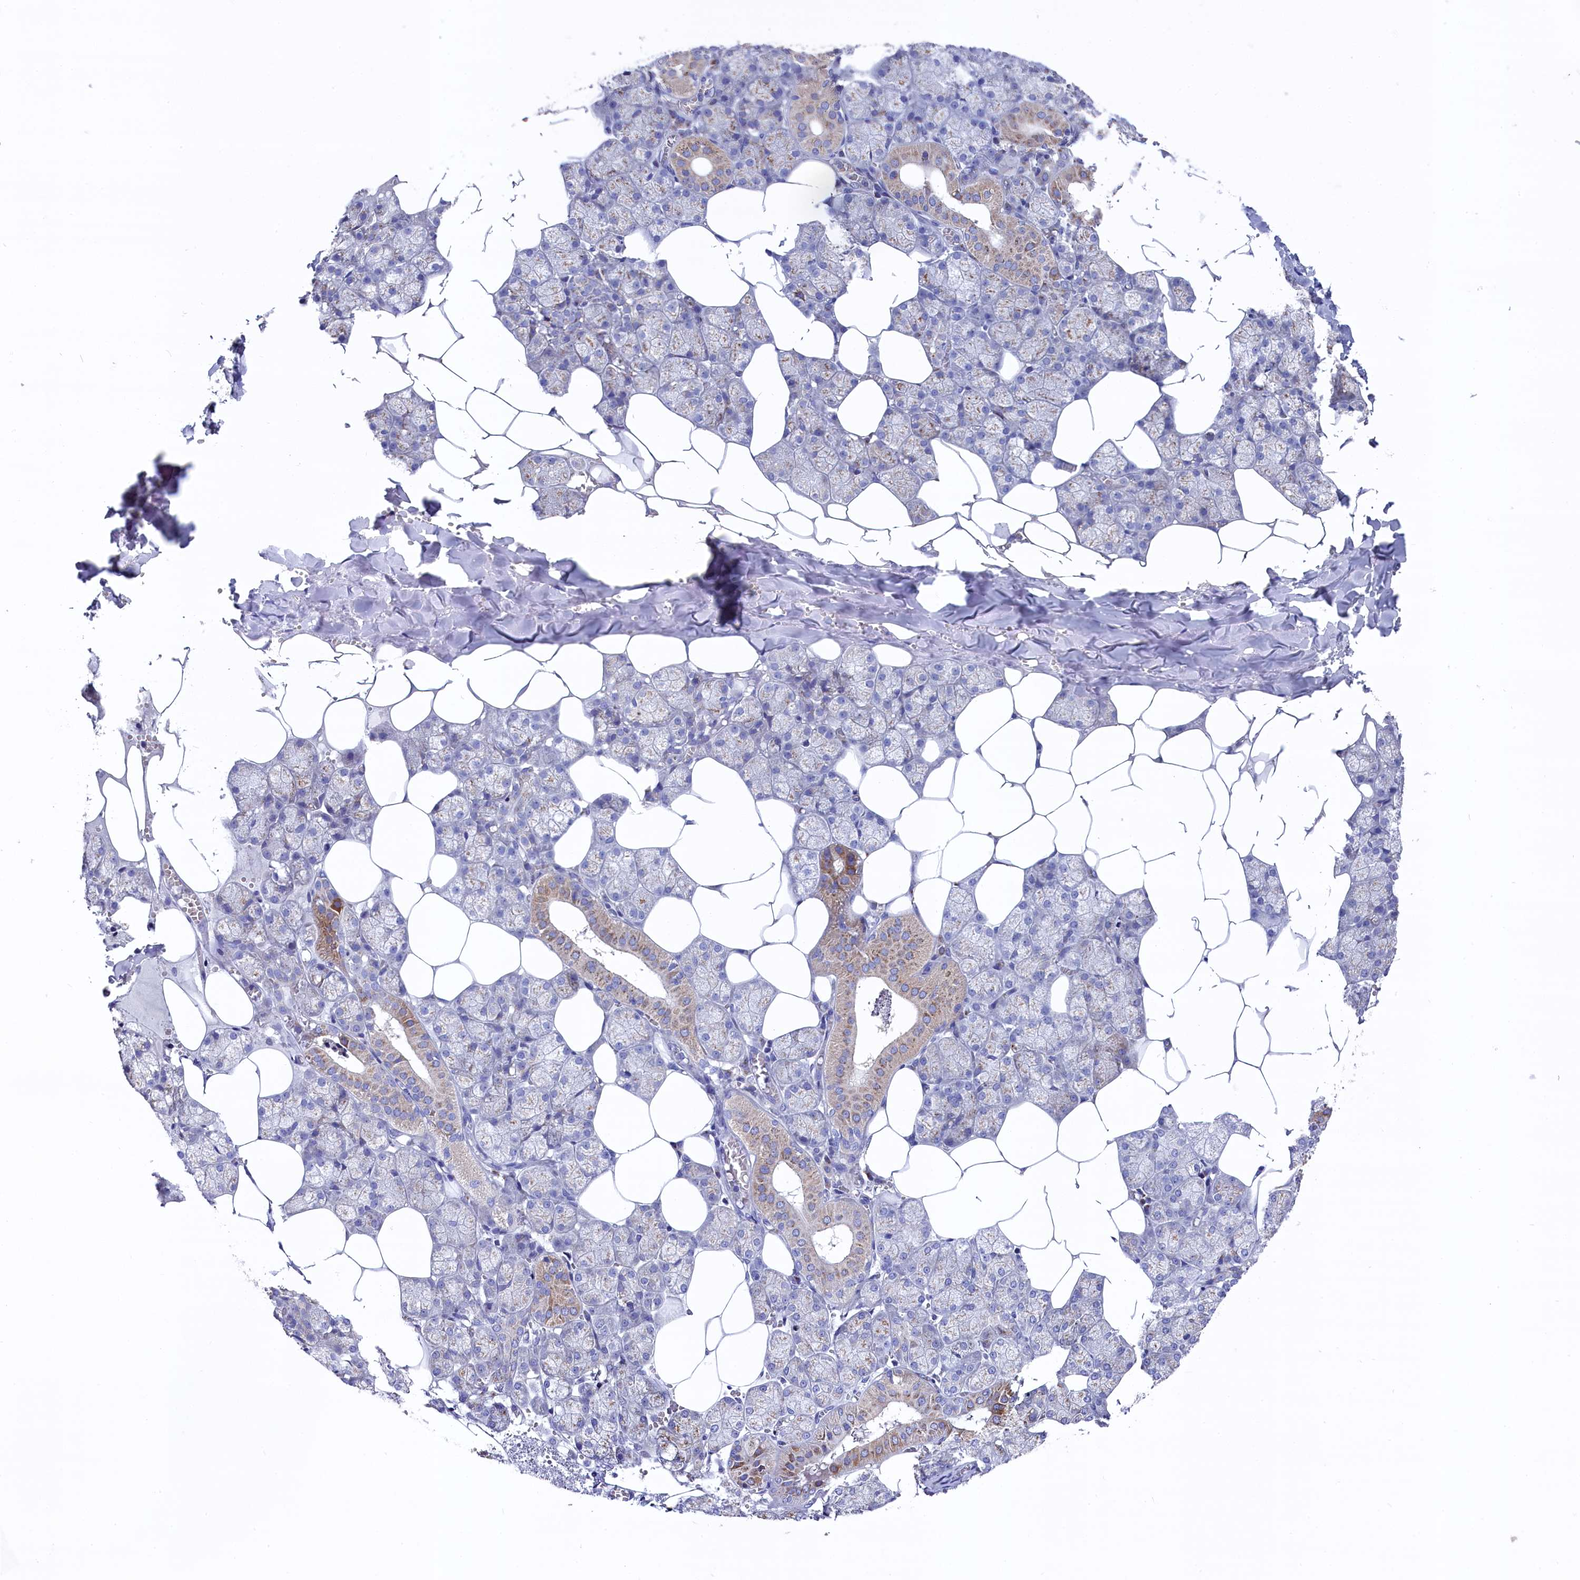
{"staining": {"intensity": "moderate", "quantity": "25%-75%", "location": "cytoplasmic/membranous"}, "tissue": "salivary gland", "cell_type": "Glandular cells", "image_type": "normal", "snomed": [{"axis": "morphology", "description": "Normal tissue, NOS"}, {"axis": "topography", "description": "Salivary gland"}], "caption": "Unremarkable salivary gland exhibits moderate cytoplasmic/membranous staining in about 25%-75% of glandular cells, visualized by immunohistochemistry.", "gene": "GPR108", "patient": {"sex": "male", "age": 62}}